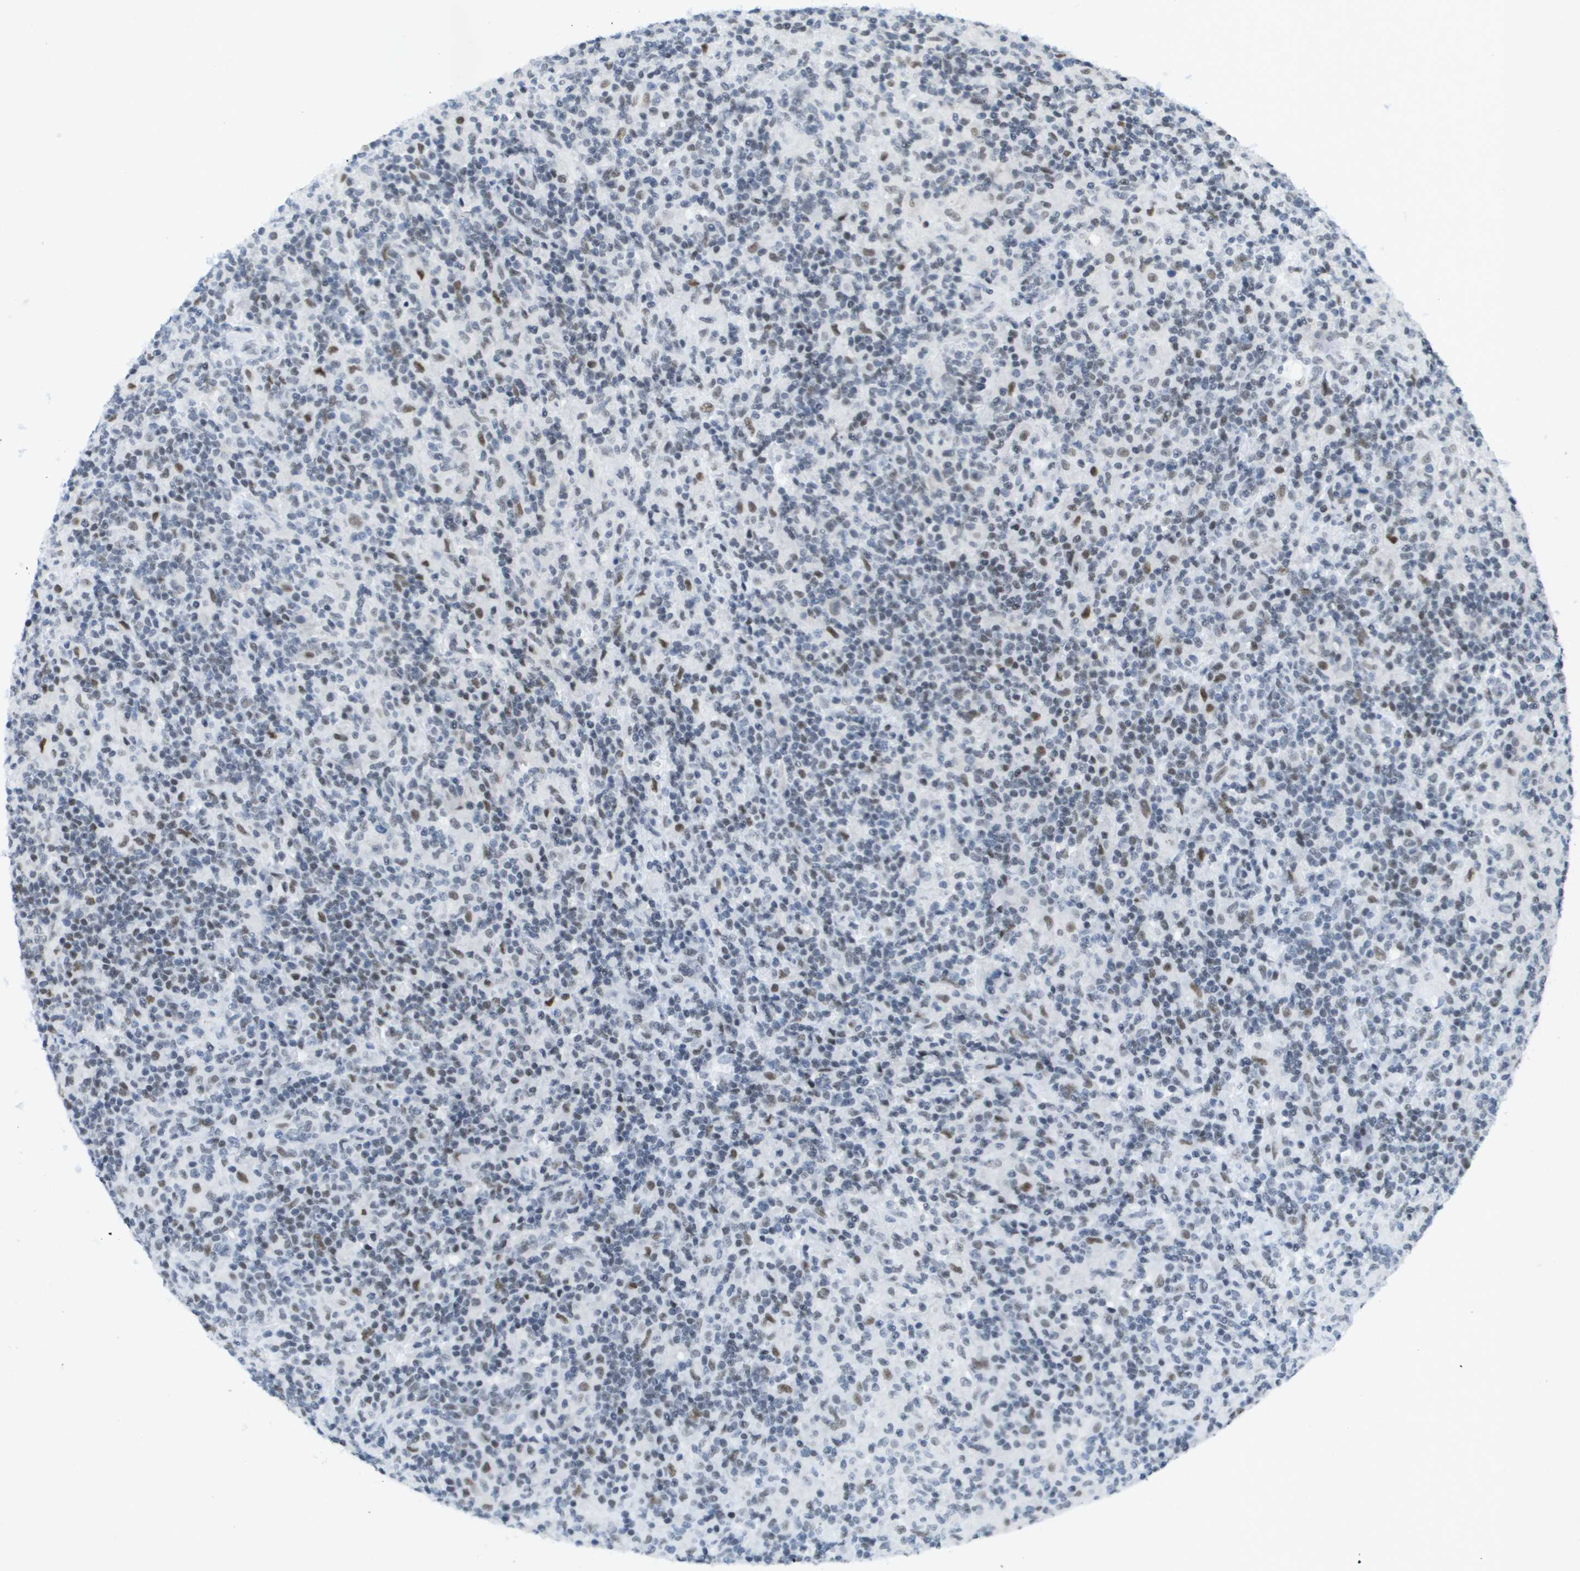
{"staining": {"intensity": "moderate", "quantity": ">75%", "location": "nuclear"}, "tissue": "lymphoma", "cell_type": "Tumor cells", "image_type": "cancer", "snomed": [{"axis": "morphology", "description": "Hodgkin's disease, NOS"}, {"axis": "topography", "description": "Lymph node"}], "caption": "Immunohistochemistry of human Hodgkin's disease reveals medium levels of moderate nuclear expression in about >75% of tumor cells. The staining was performed using DAB to visualize the protein expression in brown, while the nuclei were stained in blue with hematoxylin (Magnification: 20x).", "gene": "TP53RK", "patient": {"sex": "male", "age": 70}}